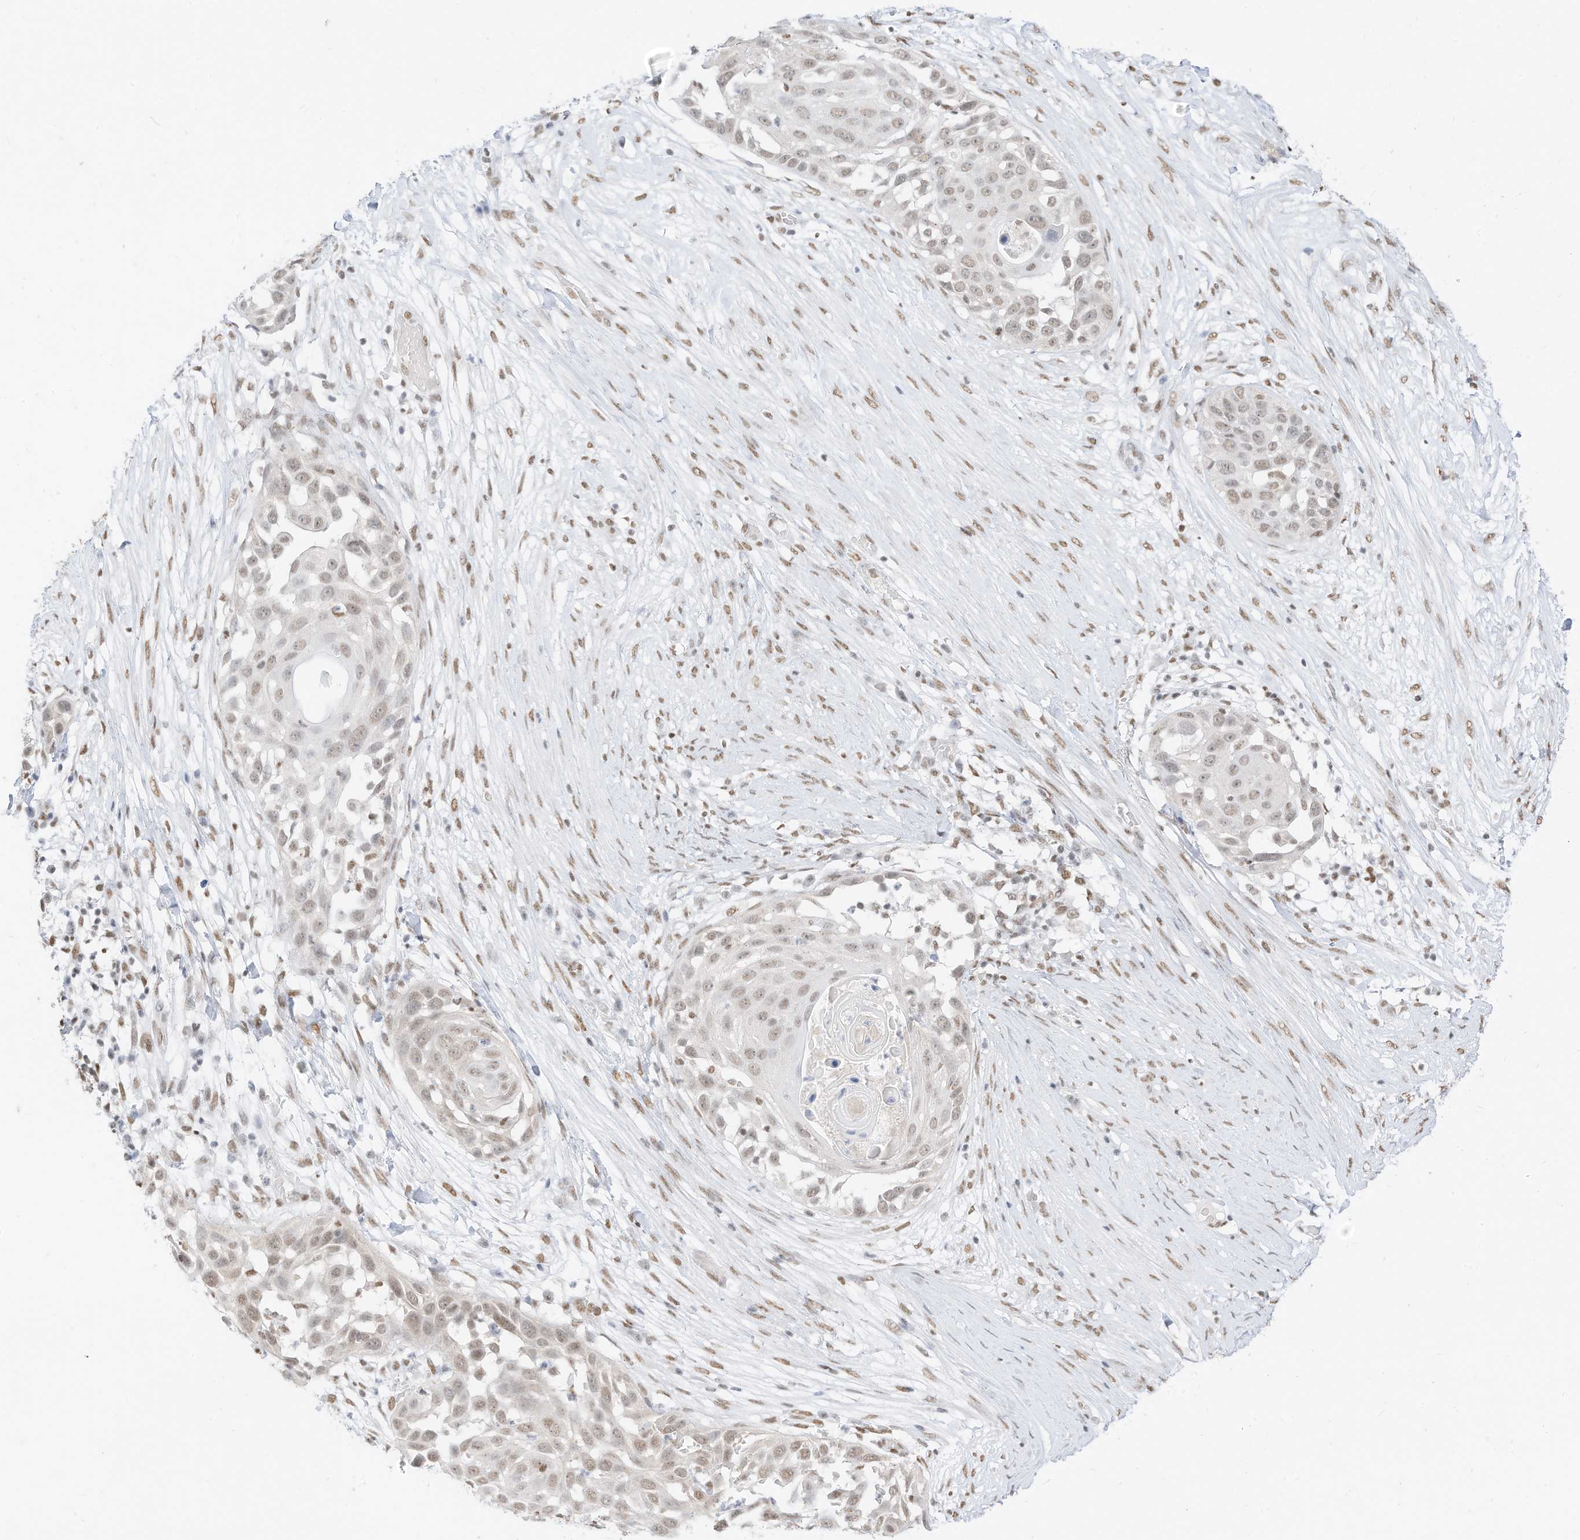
{"staining": {"intensity": "weak", "quantity": ">75%", "location": "nuclear"}, "tissue": "skin cancer", "cell_type": "Tumor cells", "image_type": "cancer", "snomed": [{"axis": "morphology", "description": "Squamous cell carcinoma, NOS"}, {"axis": "topography", "description": "Skin"}], "caption": "A histopathology image of human squamous cell carcinoma (skin) stained for a protein demonstrates weak nuclear brown staining in tumor cells.", "gene": "SMARCA2", "patient": {"sex": "female", "age": 44}}